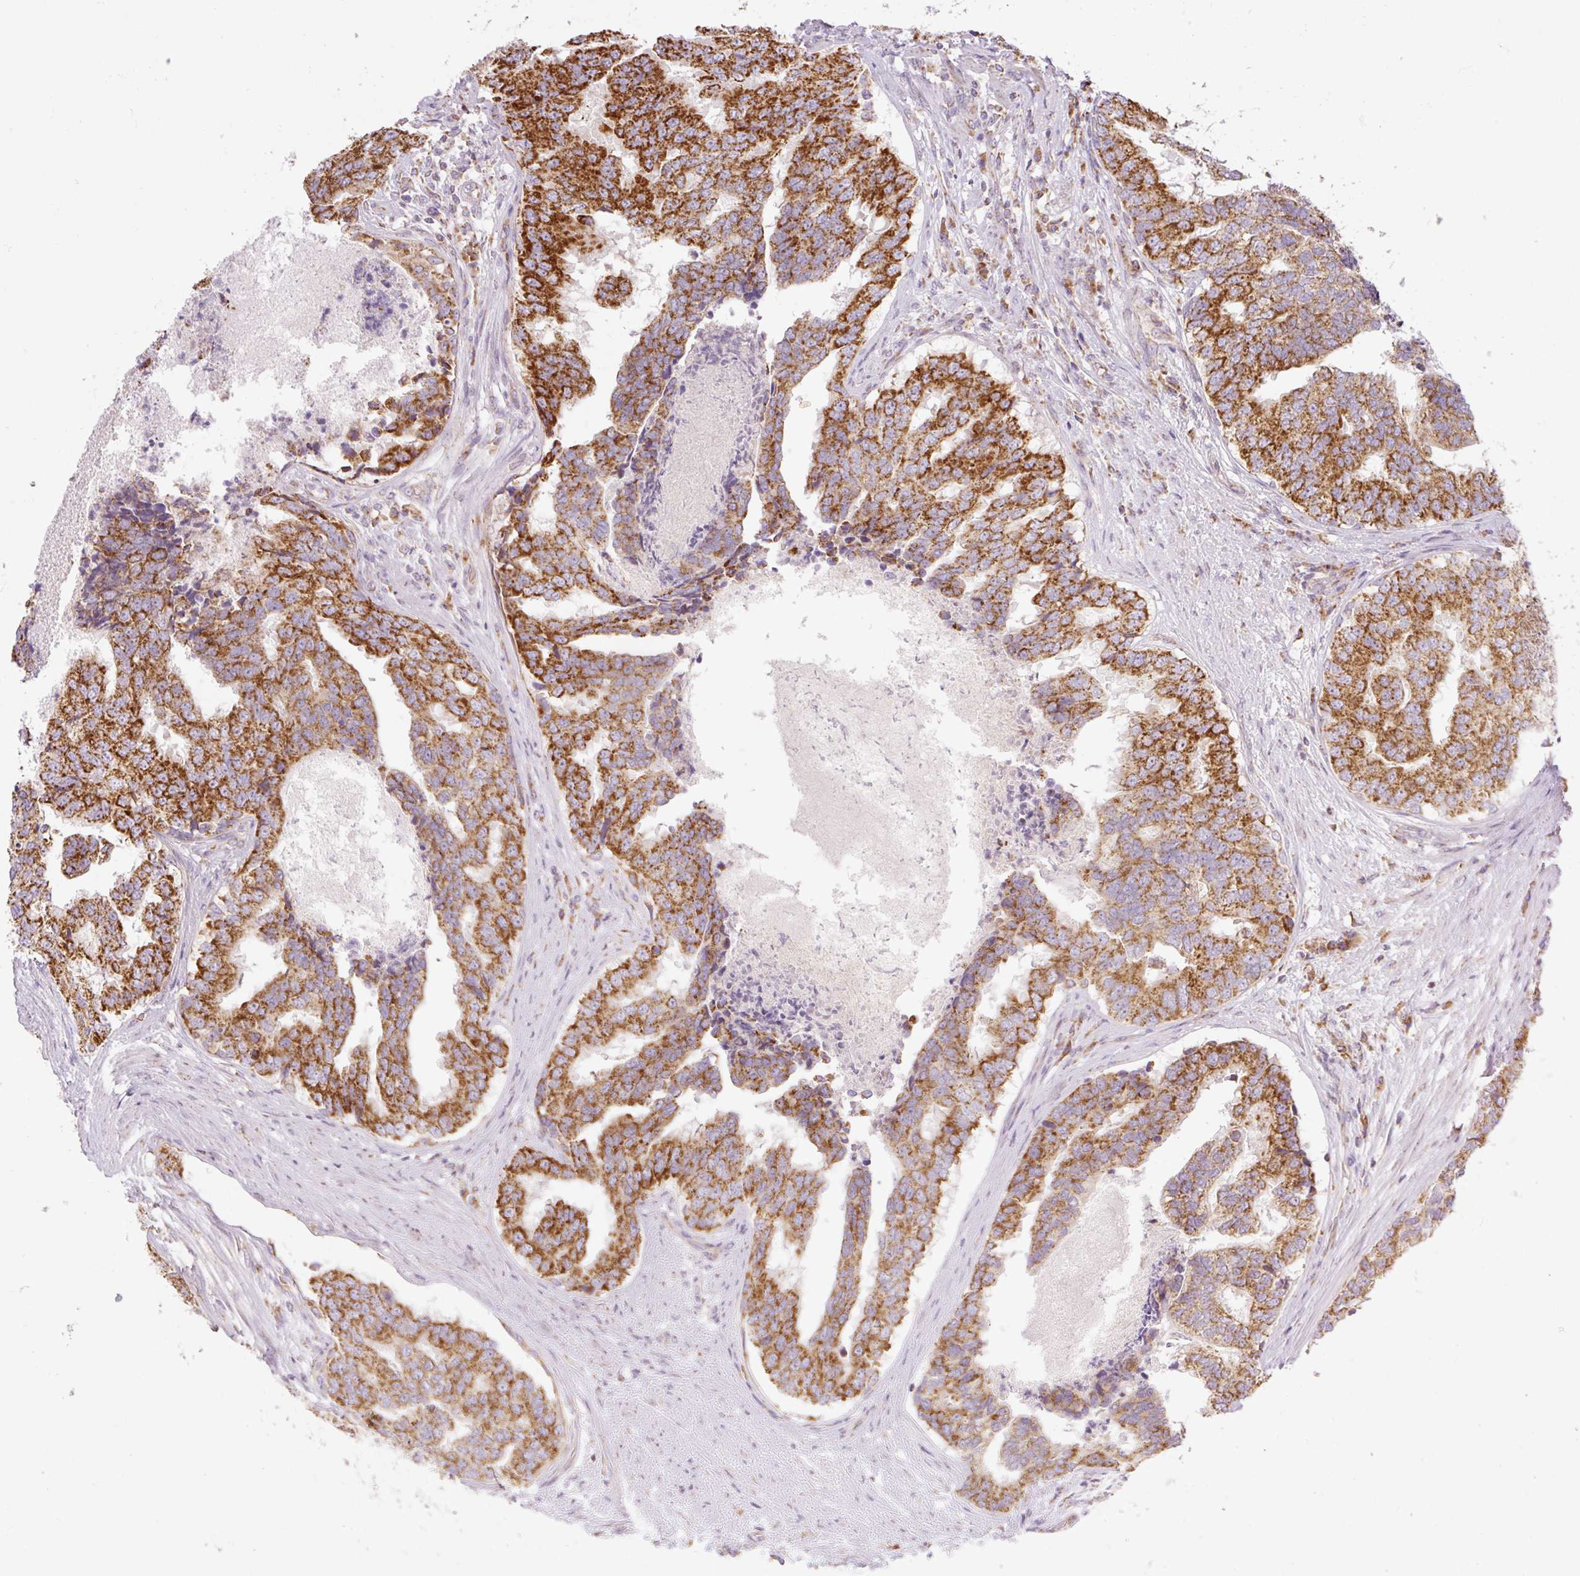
{"staining": {"intensity": "strong", "quantity": ">75%", "location": "cytoplasmic/membranous"}, "tissue": "prostate cancer", "cell_type": "Tumor cells", "image_type": "cancer", "snomed": [{"axis": "morphology", "description": "Adenocarcinoma, High grade"}, {"axis": "topography", "description": "Prostate"}], "caption": "A high-resolution histopathology image shows immunohistochemistry (IHC) staining of prostate cancer (adenocarcinoma (high-grade)), which displays strong cytoplasmic/membranous expression in approximately >75% of tumor cells.", "gene": "GOSR2", "patient": {"sex": "male", "age": 68}}